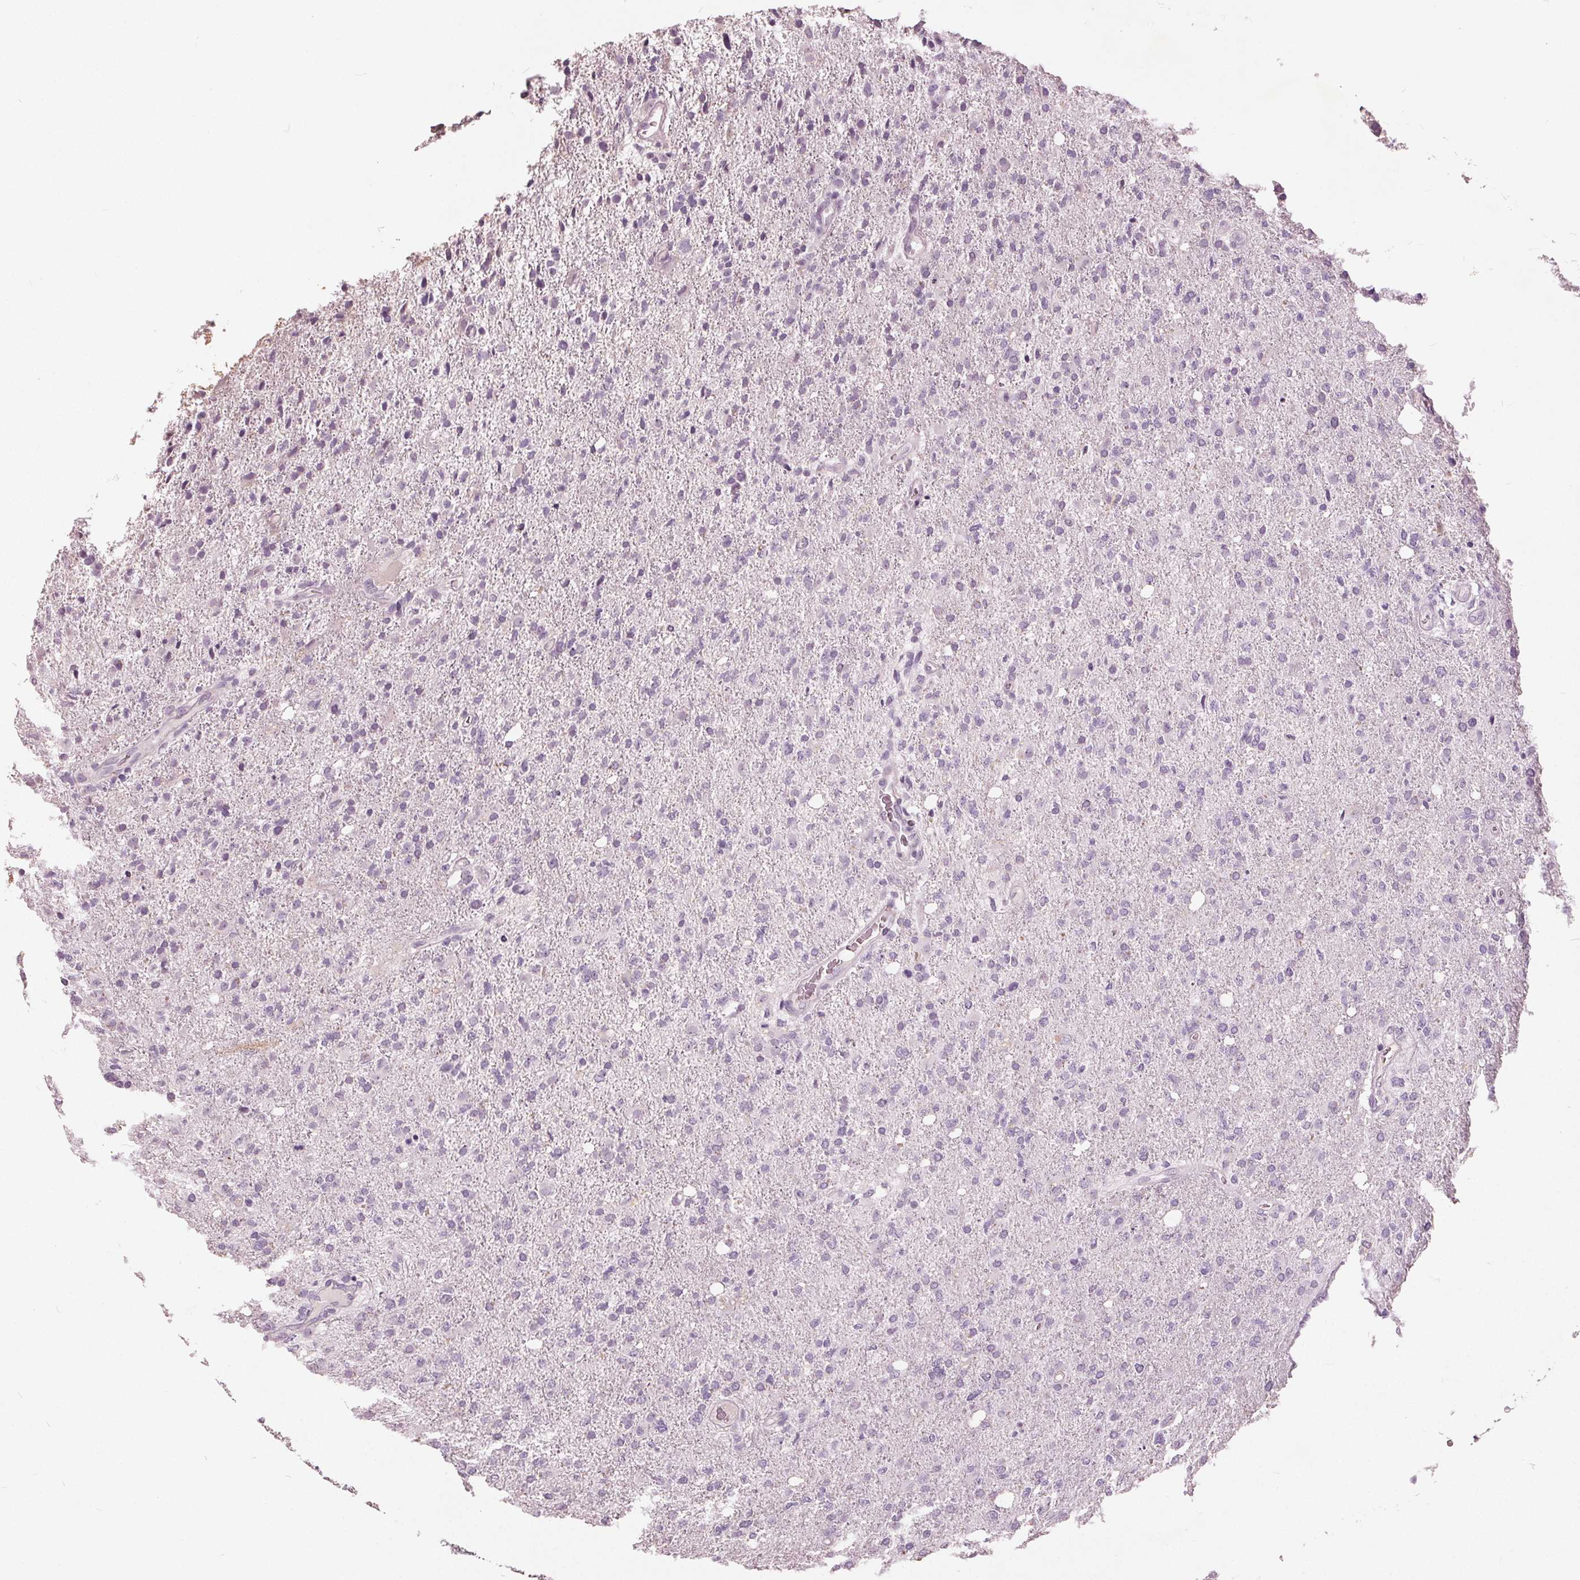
{"staining": {"intensity": "negative", "quantity": "none", "location": "none"}, "tissue": "glioma", "cell_type": "Tumor cells", "image_type": "cancer", "snomed": [{"axis": "morphology", "description": "Glioma, malignant, High grade"}, {"axis": "topography", "description": "Cerebral cortex"}], "caption": "Tumor cells show no significant positivity in glioma.", "gene": "TKFC", "patient": {"sex": "male", "age": 70}}